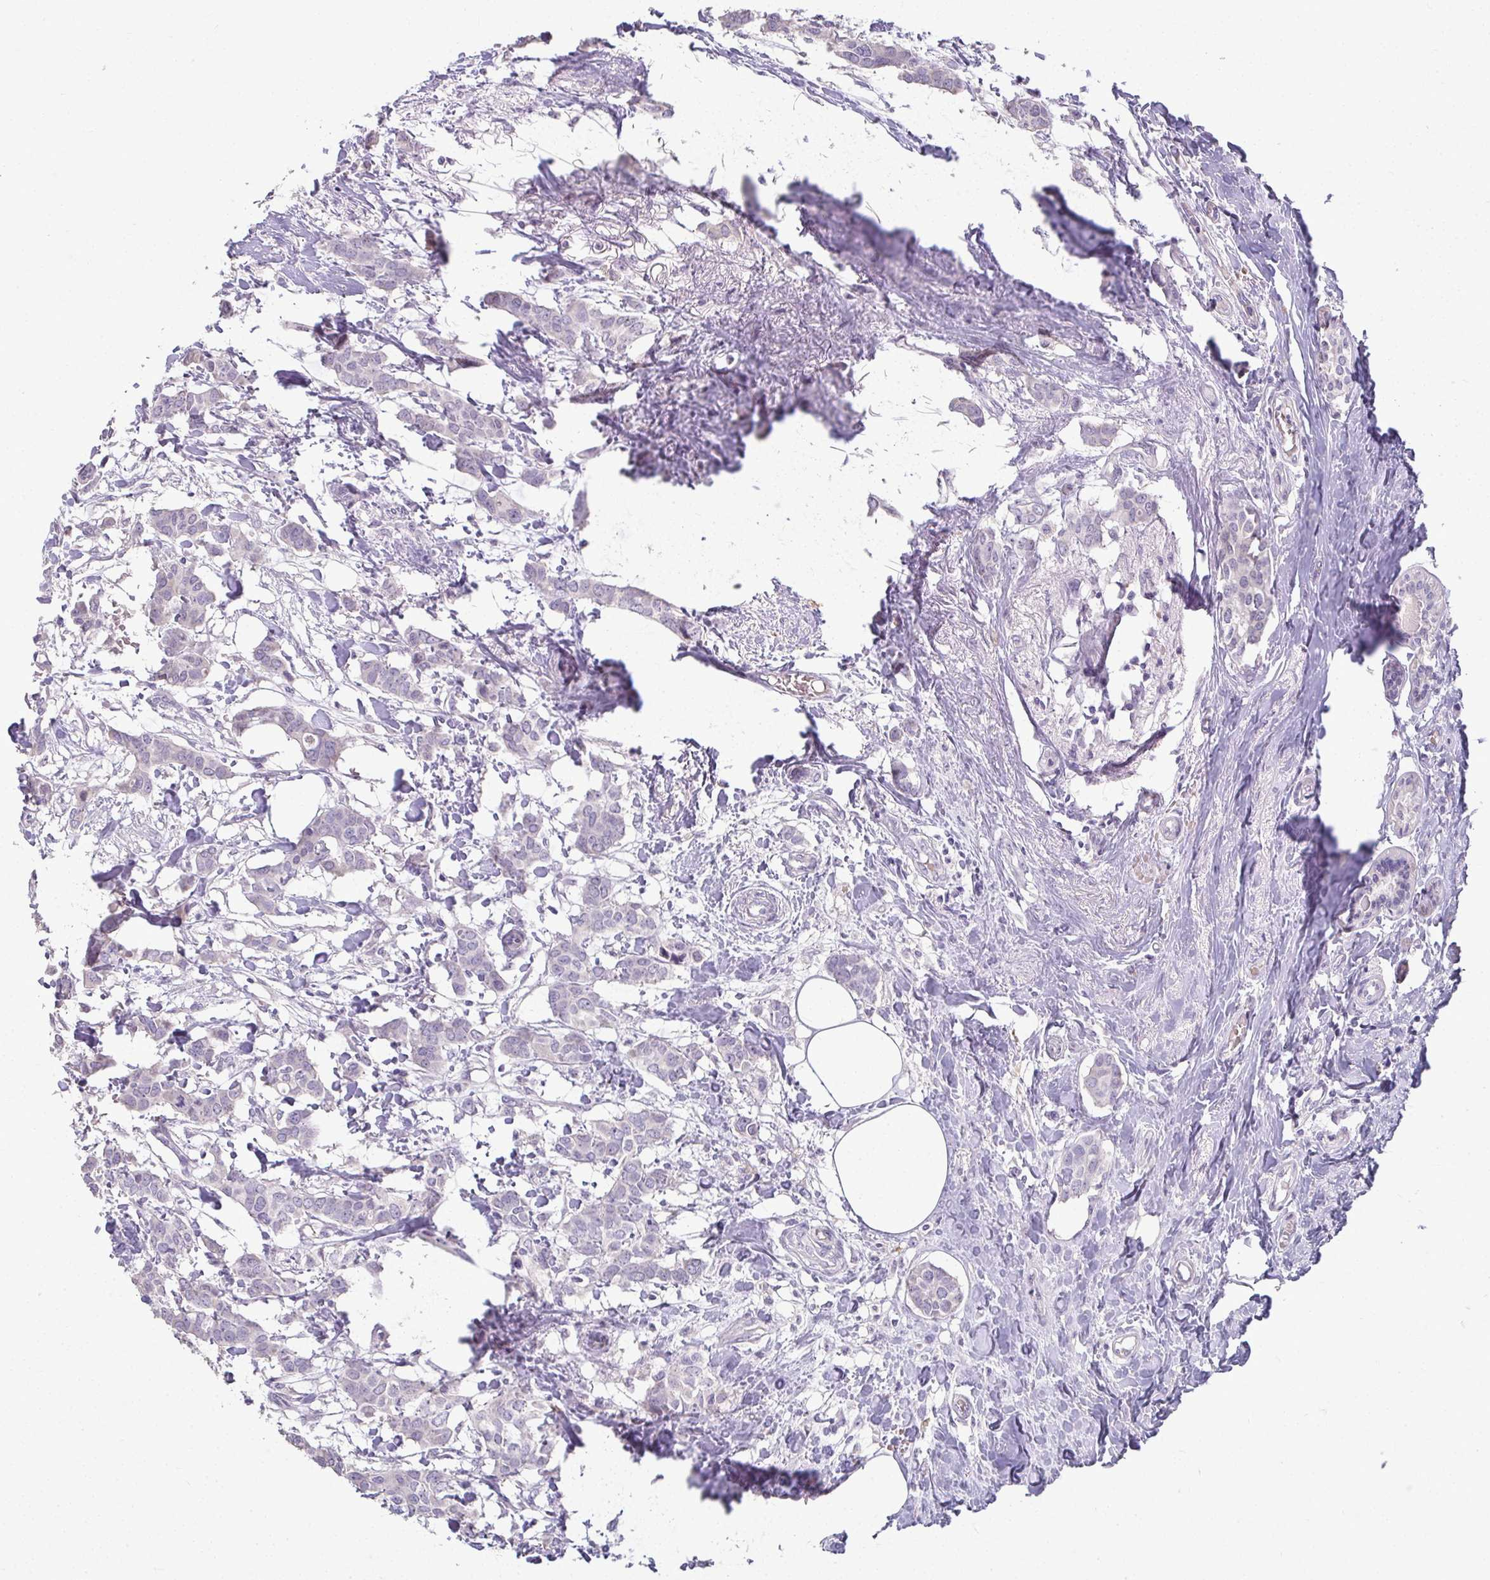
{"staining": {"intensity": "negative", "quantity": "none", "location": "none"}, "tissue": "breast cancer", "cell_type": "Tumor cells", "image_type": "cancer", "snomed": [{"axis": "morphology", "description": "Duct carcinoma"}, {"axis": "topography", "description": "Breast"}], "caption": "Image shows no protein expression in tumor cells of intraductal carcinoma (breast) tissue. The staining was performed using DAB (3,3'-diaminobenzidine) to visualize the protein expression in brown, while the nuclei were stained in blue with hematoxylin (Magnification: 20x).", "gene": "ODF1", "patient": {"sex": "female", "age": 62}}